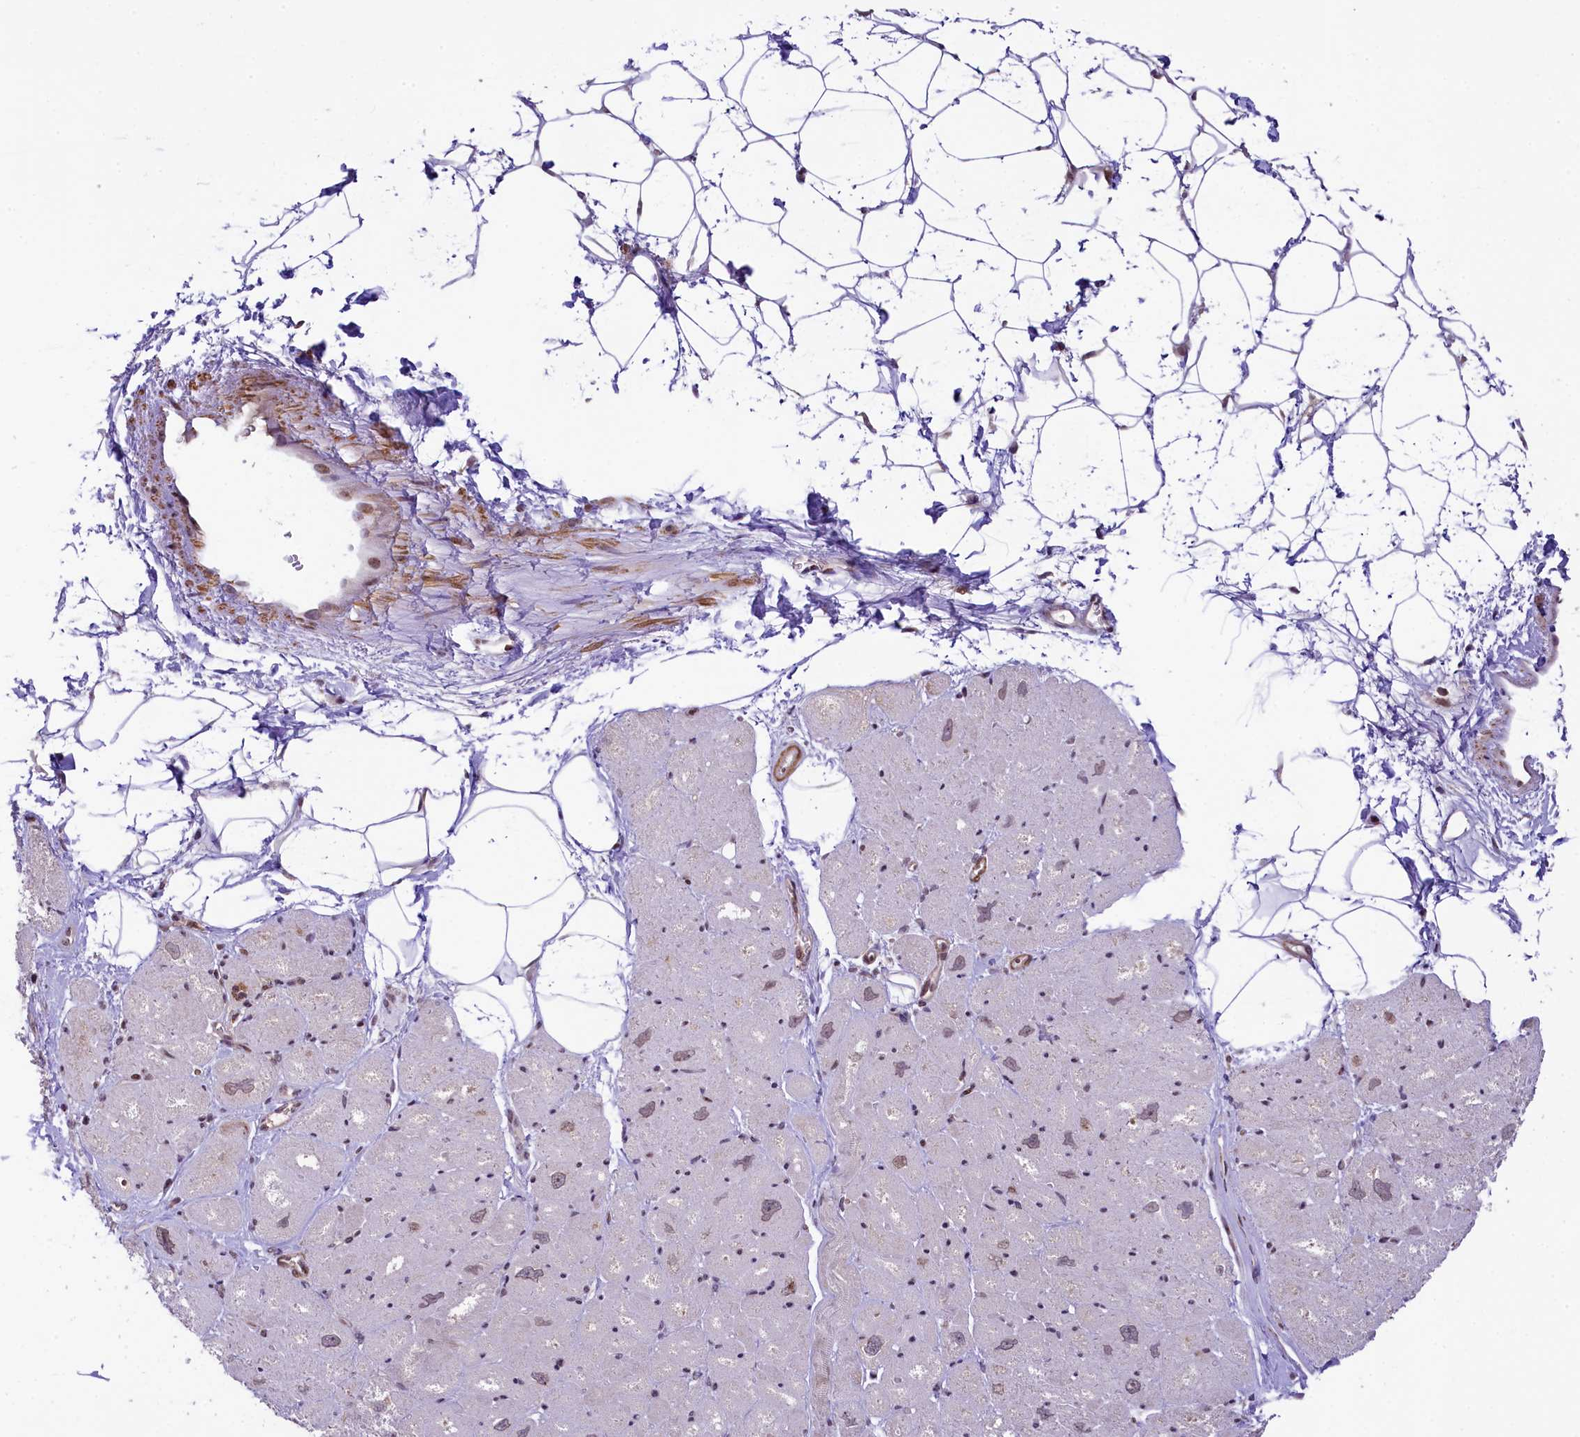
{"staining": {"intensity": "negative", "quantity": "none", "location": "none"}, "tissue": "heart muscle", "cell_type": "Cardiomyocytes", "image_type": "normal", "snomed": [{"axis": "morphology", "description": "Normal tissue, NOS"}, {"axis": "topography", "description": "Heart"}], "caption": "Immunohistochemistry (IHC) micrograph of normal heart muscle stained for a protein (brown), which displays no staining in cardiomyocytes.", "gene": "RBBP8", "patient": {"sex": "male", "age": 50}}